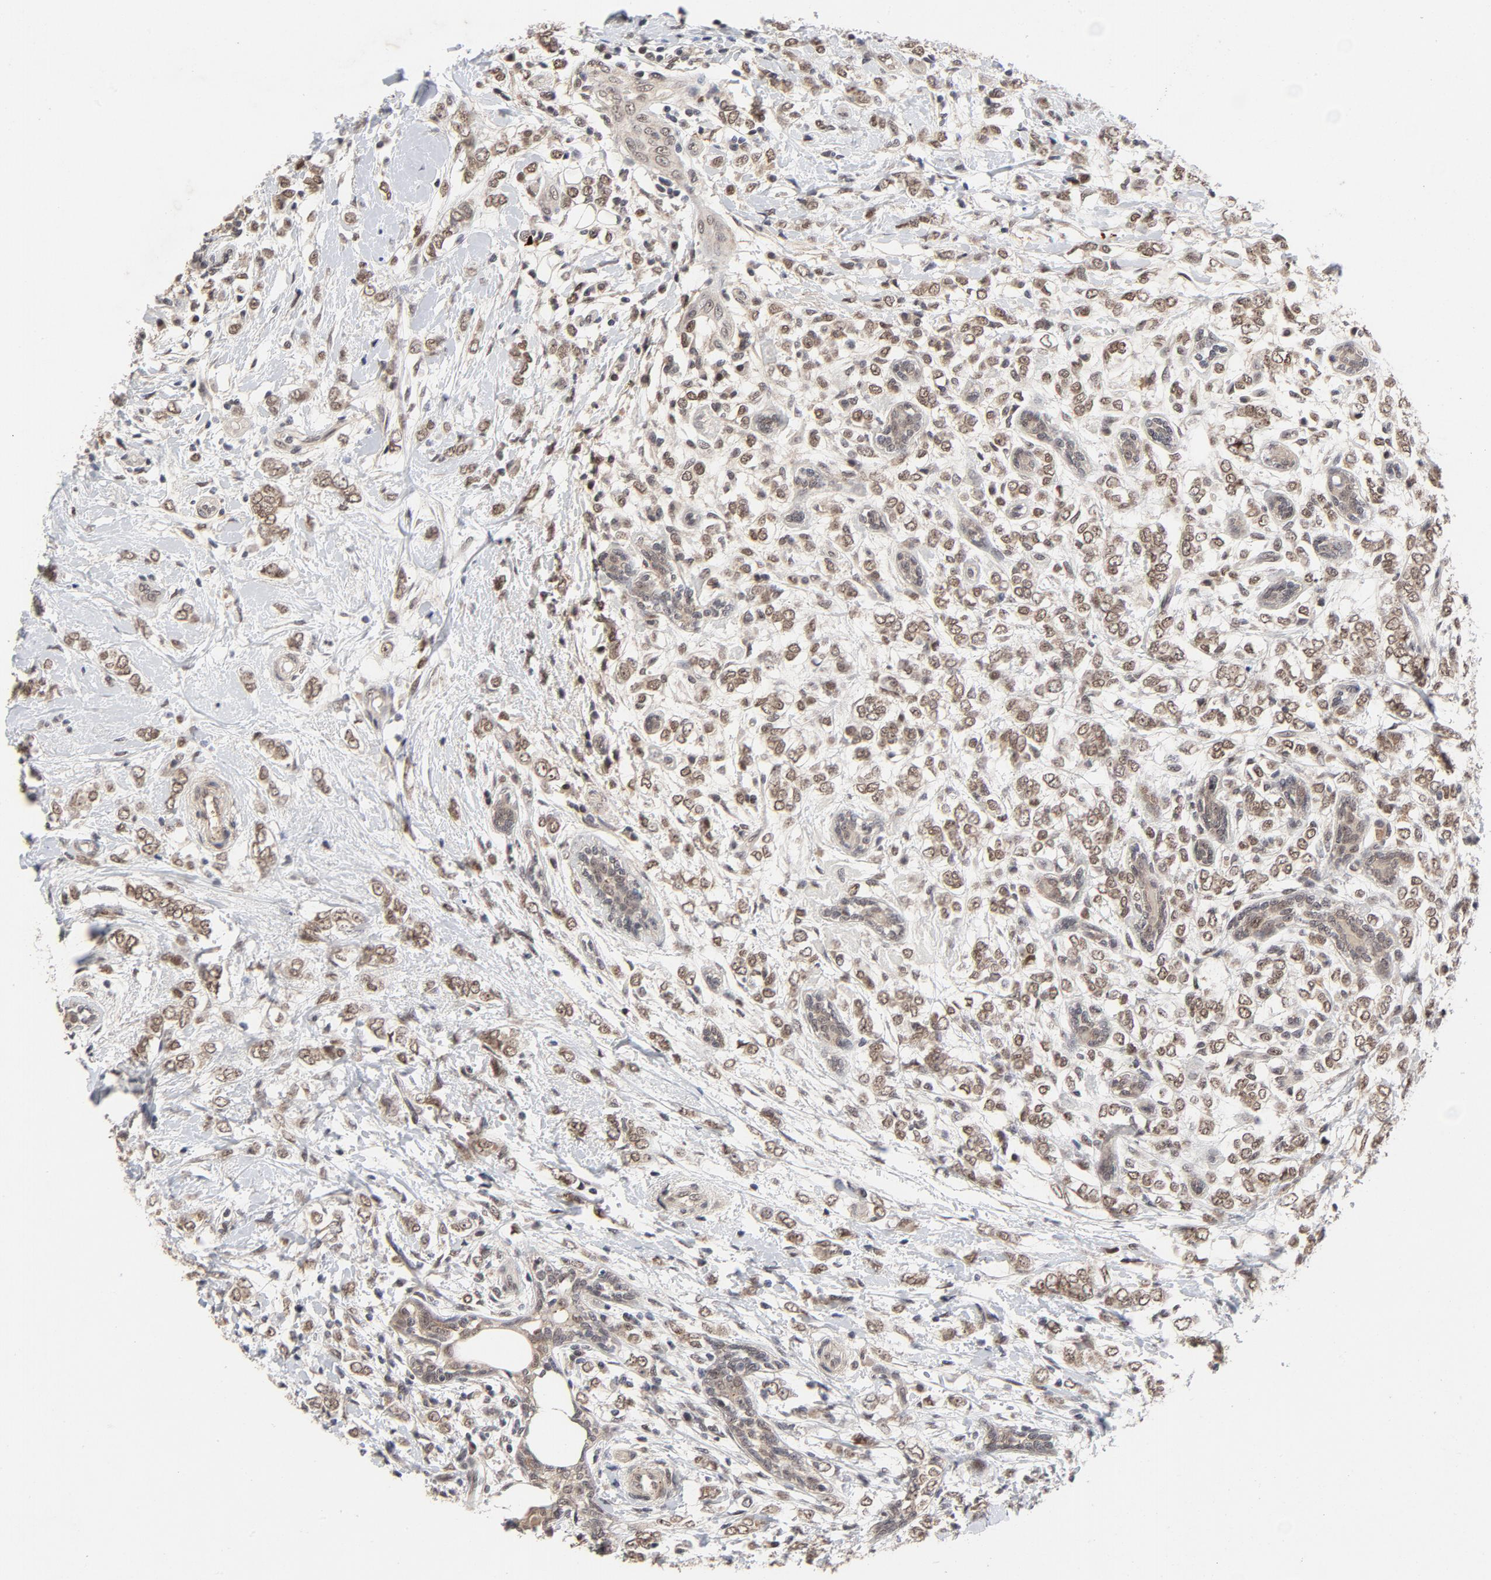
{"staining": {"intensity": "weak", "quantity": ">75%", "location": "nuclear"}, "tissue": "breast cancer", "cell_type": "Tumor cells", "image_type": "cancer", "snomed": [{"axis": "morphology", "description": "Normal tissue, NOS"}, {"axis": "morphology", "description": "Lobular carcinoma"}, {"axis": "topography", "description": "Breast"}], "caption": "Protein staining of breast cancer (lobular carcinoma) tissue shows weak nuclear expression in approximately >75% of tumor cells. Ihc stains the protein of interest in brown and the nuclei are stained blue.", "gene": "ZKSCAN8", "patient": {"sex": "female", "age": 47}}